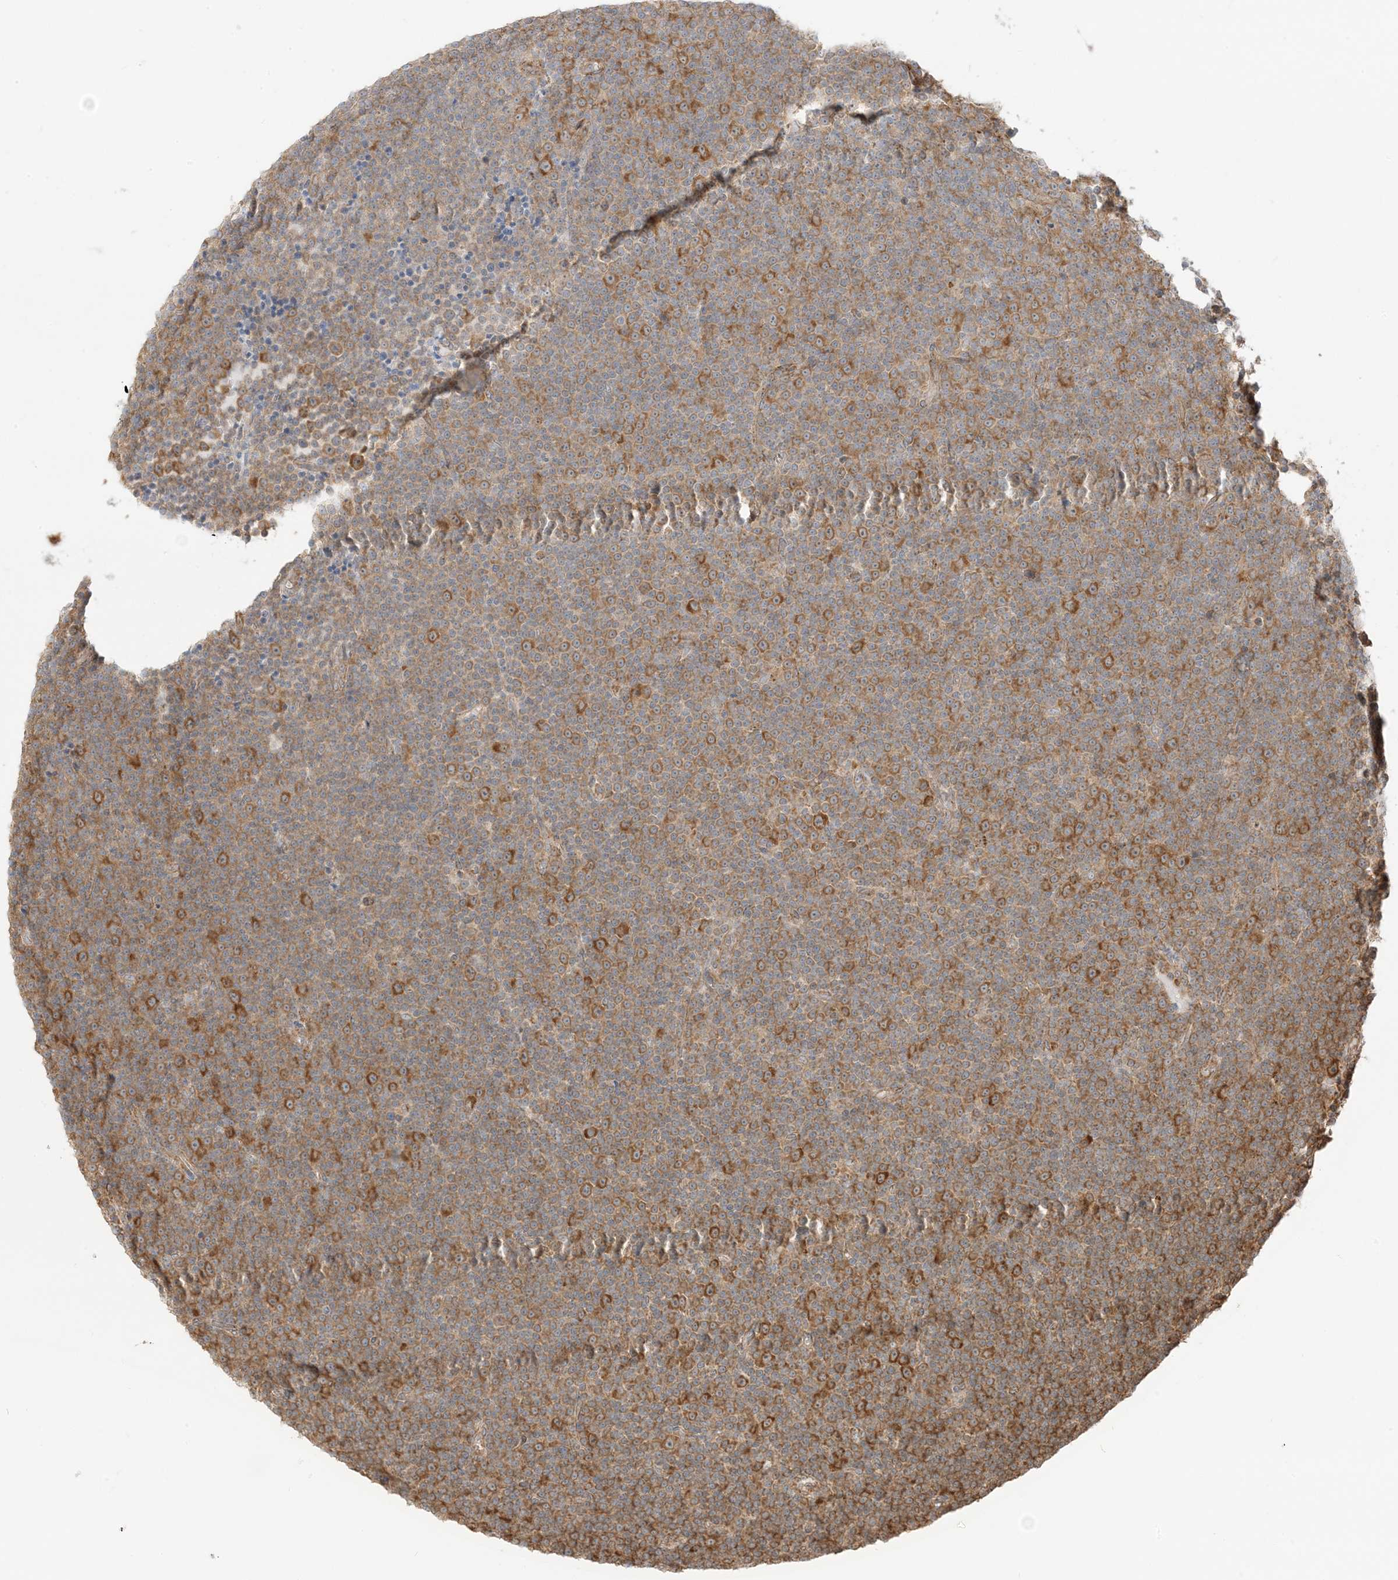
{"staining": {"intensity": "moderate", "quantity": ">75%", "location": "cytoplasmic/membranous"}, "tissue": "lymphoma", "cell_type": "Tumor cells", "image_type": "cancer", "snomed": [{"axis": "morphology", "description": "Malignant lymphoma, non-Hodgkin's type, Low grade"}, {"axis": "topography", "description": "Lymph node"}], "caption": "IHC (DAB) staining of human malignant lymphoma, non-Hodgkin's type (low-grade) exhibits moderate cytoplasmic/membranous protein expression in about >75% of tumor cells.", "gene": "UBAP2L", "patient": {"sex": "female", "age": 67}}